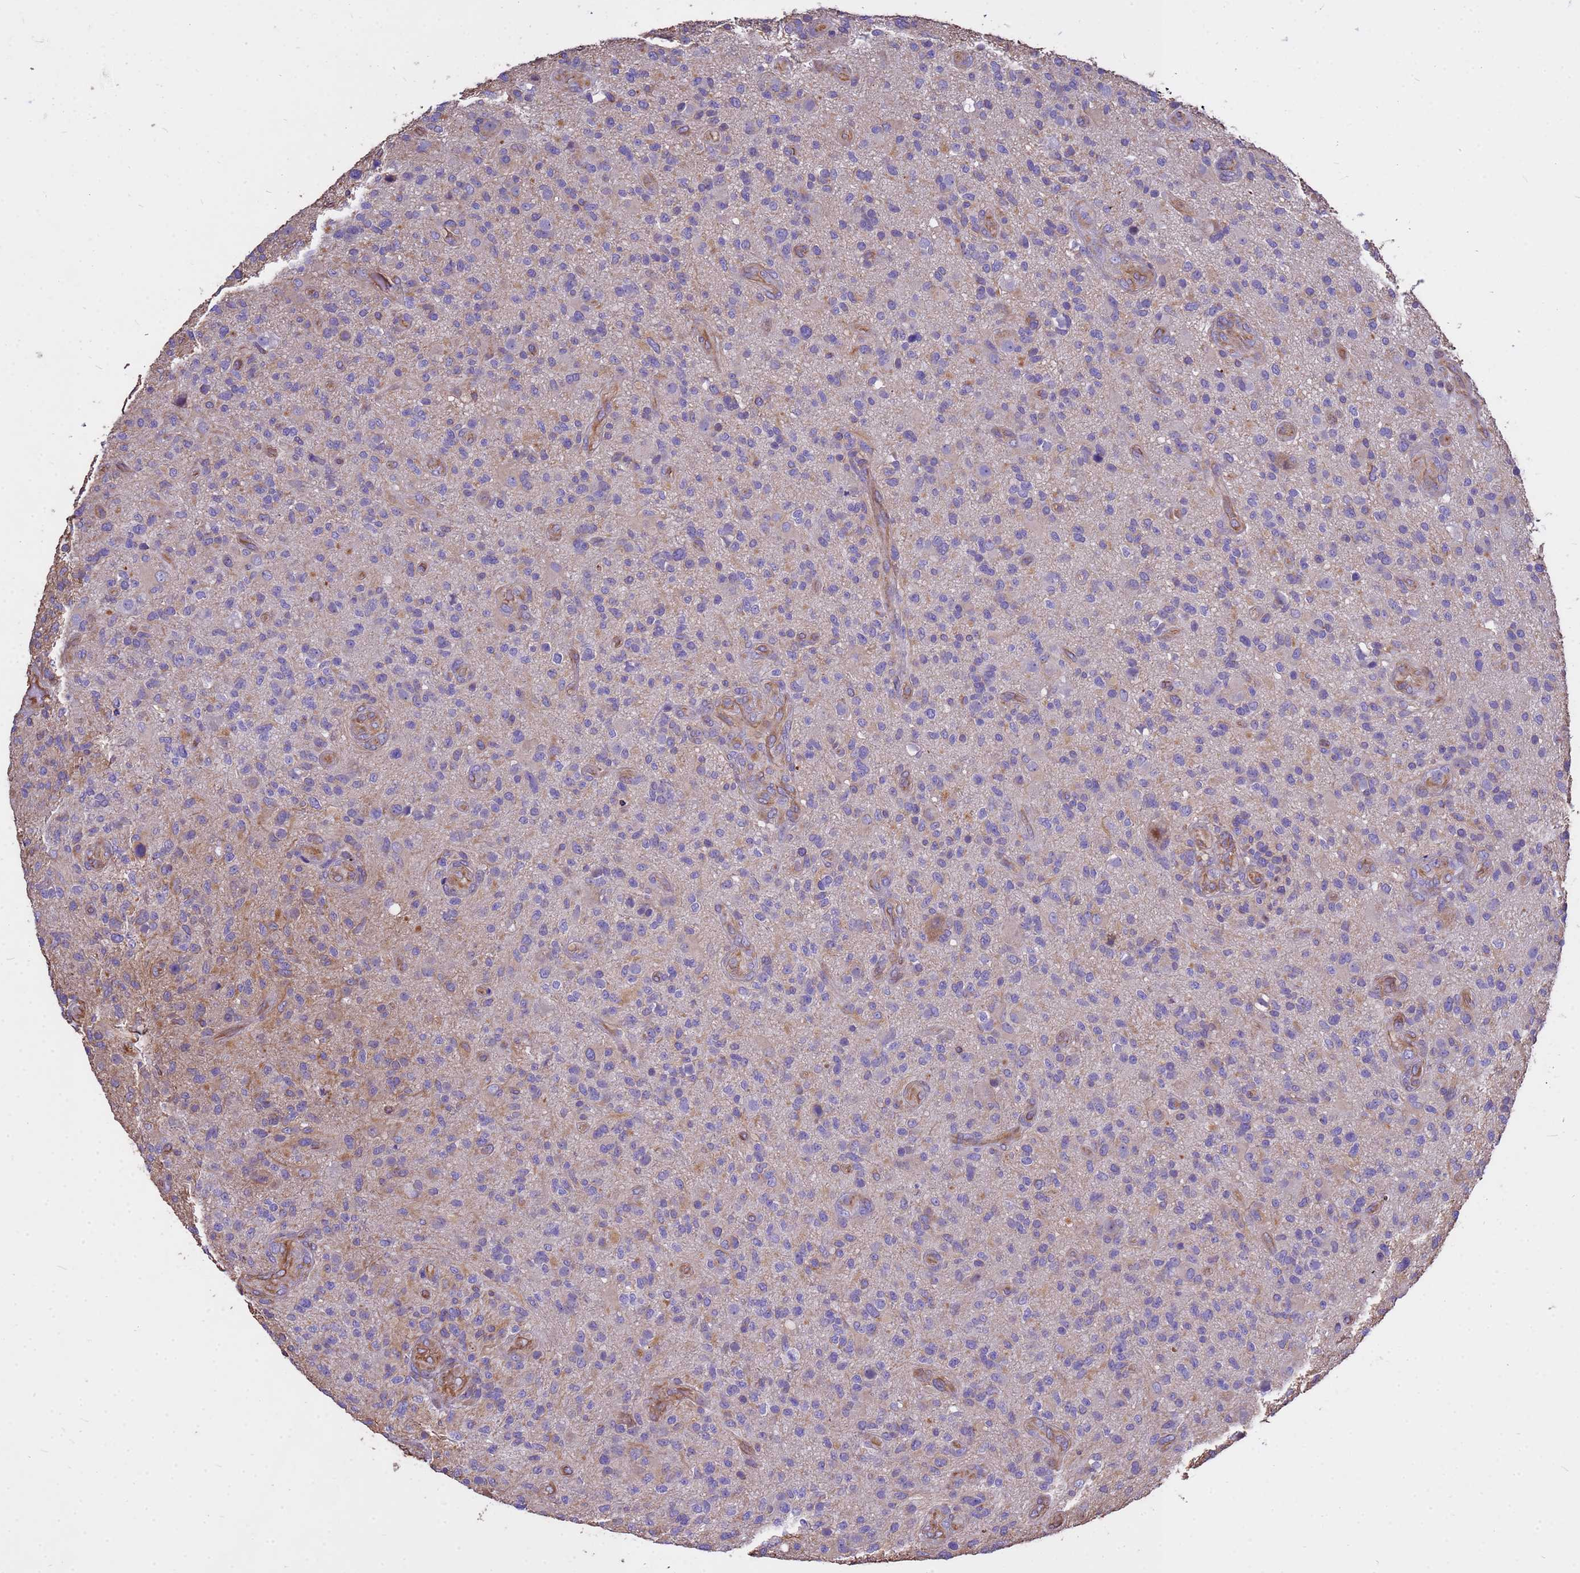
{"staining": {"intensity": "negative", "quantity": "none", "location": "none"}, "tissue": "glioma", "cell_type": "Tumor cells", "image_type": "cancer", "snomed": [{"axis": "morphology", "description": "Glioma, malignant, High grade"}, {"axis": "topography", "description": "Brain"}], "caption": "There is no significant staining in tumor cells of glioma.", "gene": "TCEAL3", "patient": {"sex": "male", "age": 47}}